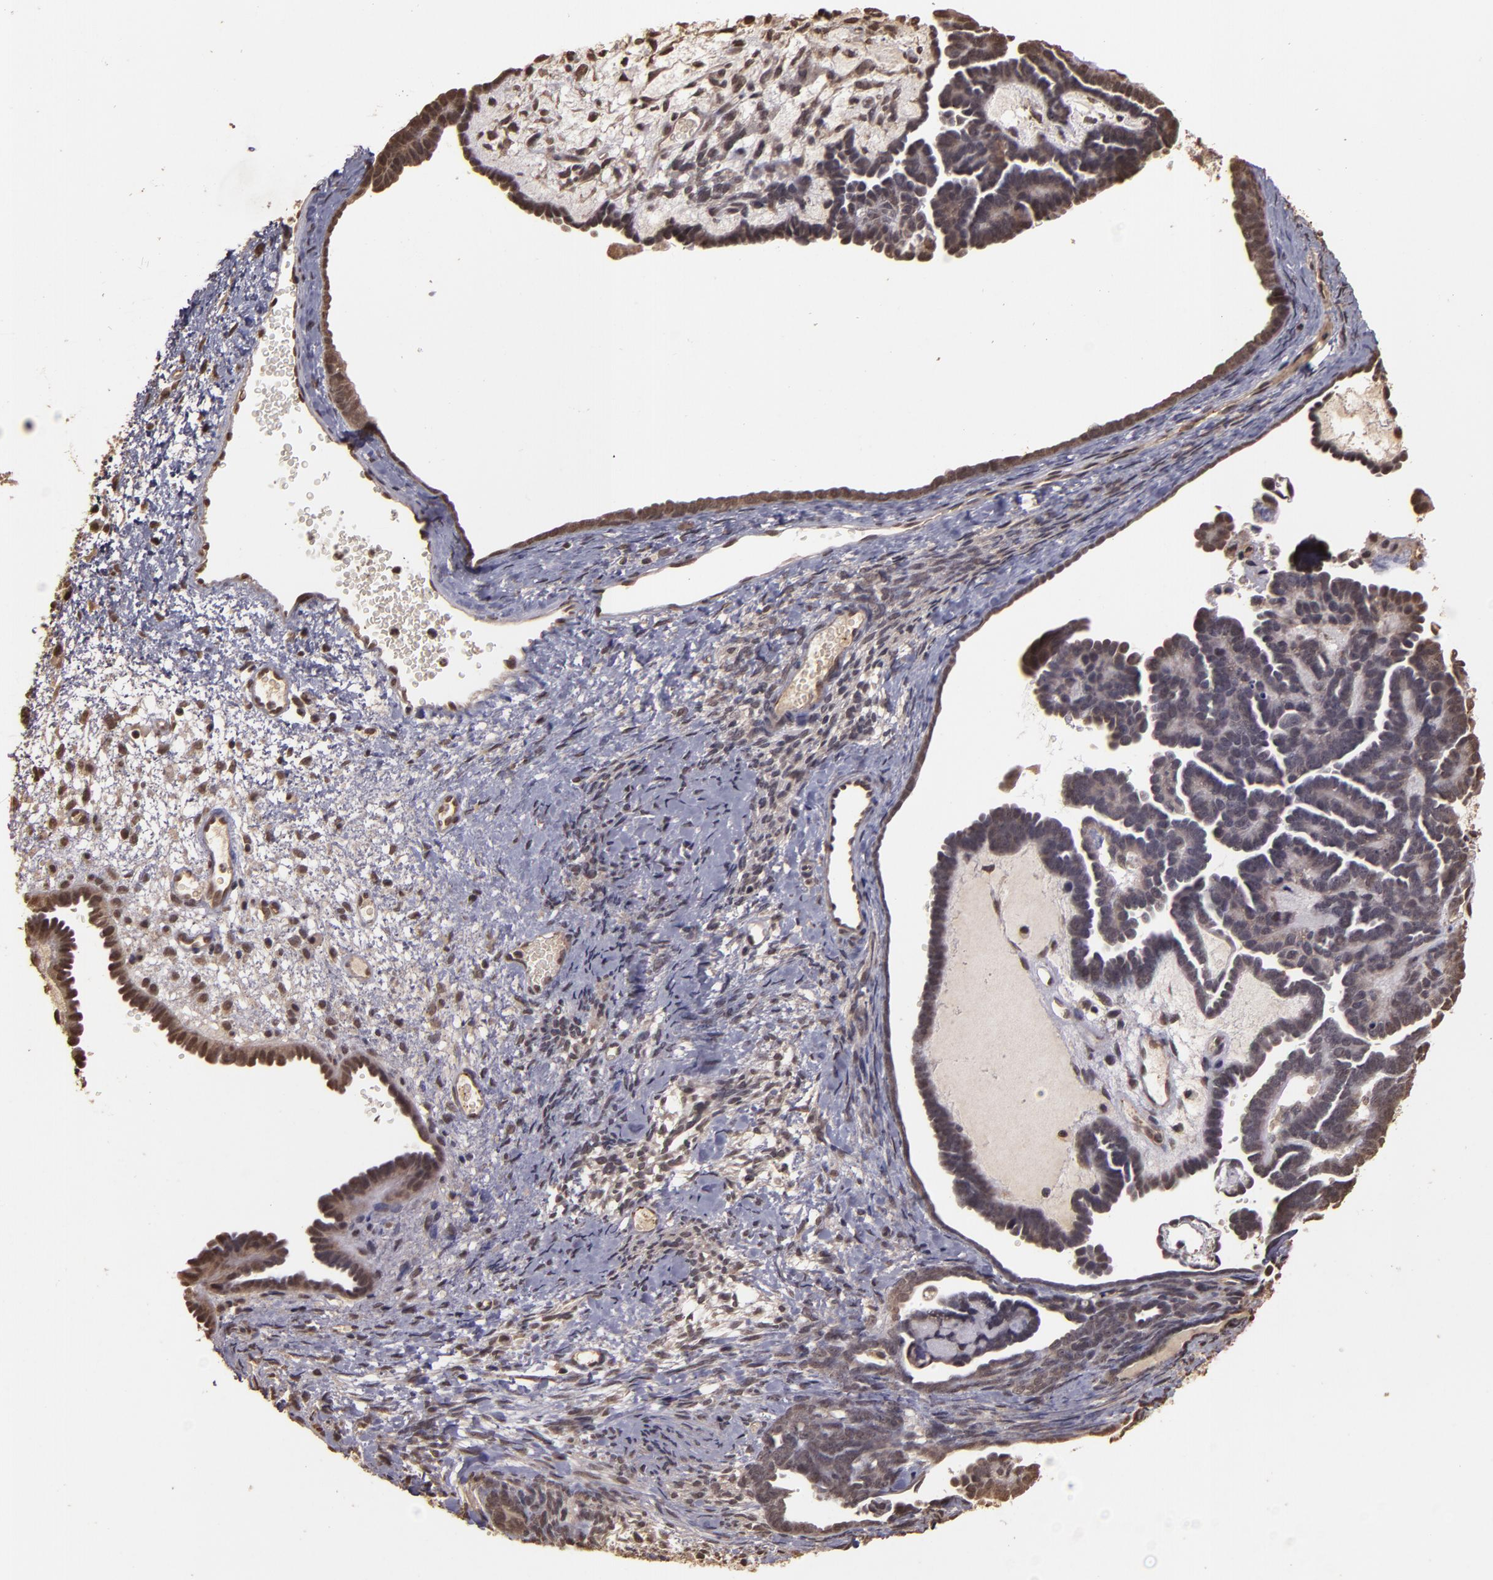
{"staining": {"intensity": "weak", "quantity": ">75%", "location": "cytoplasmic/membranous,nuclear"}, "tissue": "endometrial cancer", "cell_type": "Tumor cells", "image_type": "cancer", "snomed": [{"axis": "morphology", "description": "Neoplasm, malignant, NOS"}, {"axis": "topography", "description": "Endometrium"}], "caption": "Immunohistochemistry (IHC) of endometrial cancer reveals low levels of weak cytoplasmic/membranous and nuclear staining in approximately >75% of tumor cells.", "gene": "CUL1", "patient": {"sex": "female", "age": 74}}